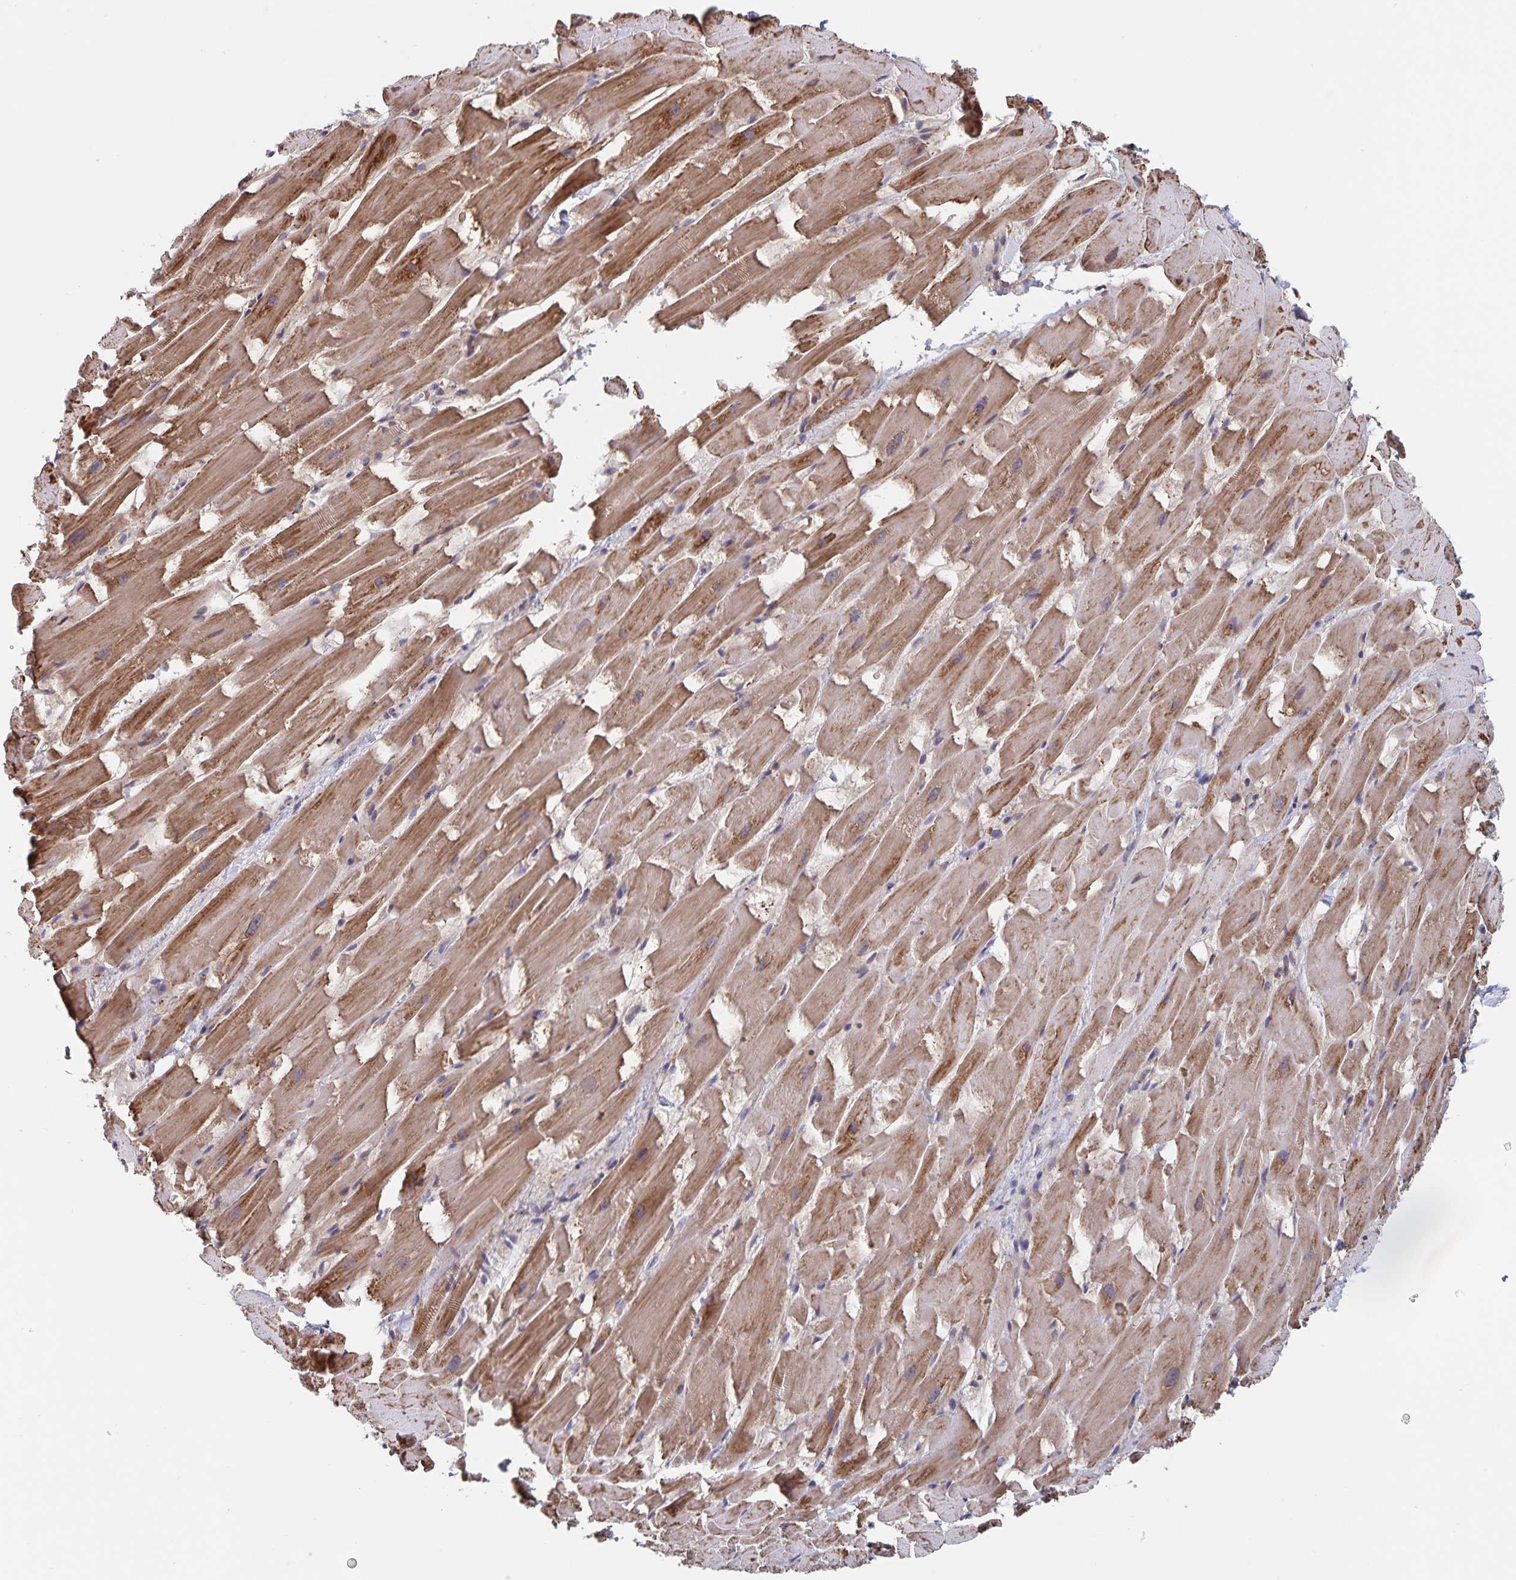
{"staining": {"intensity": "strong", "quantity": ">75%", "location": "cytoplasmic/membranous"}, "tissue": "heart muscle", "cell_type": "Cardiomyocytes", "image_type": "normal", "snomed": [{"axis": "morphology", "description": "Normal tissue, NOS"}, {"axis": "topography", "description": "Heart"}], "caption": "A high-resolution image shows immunohistochemistry staining of normal heart muscle, which shows strong cytoplasmic/membranous staining in approximately >75% of cardiomyocytes.", "gene": "ACACA", "patient": {"sex": "male", "age": 37}}